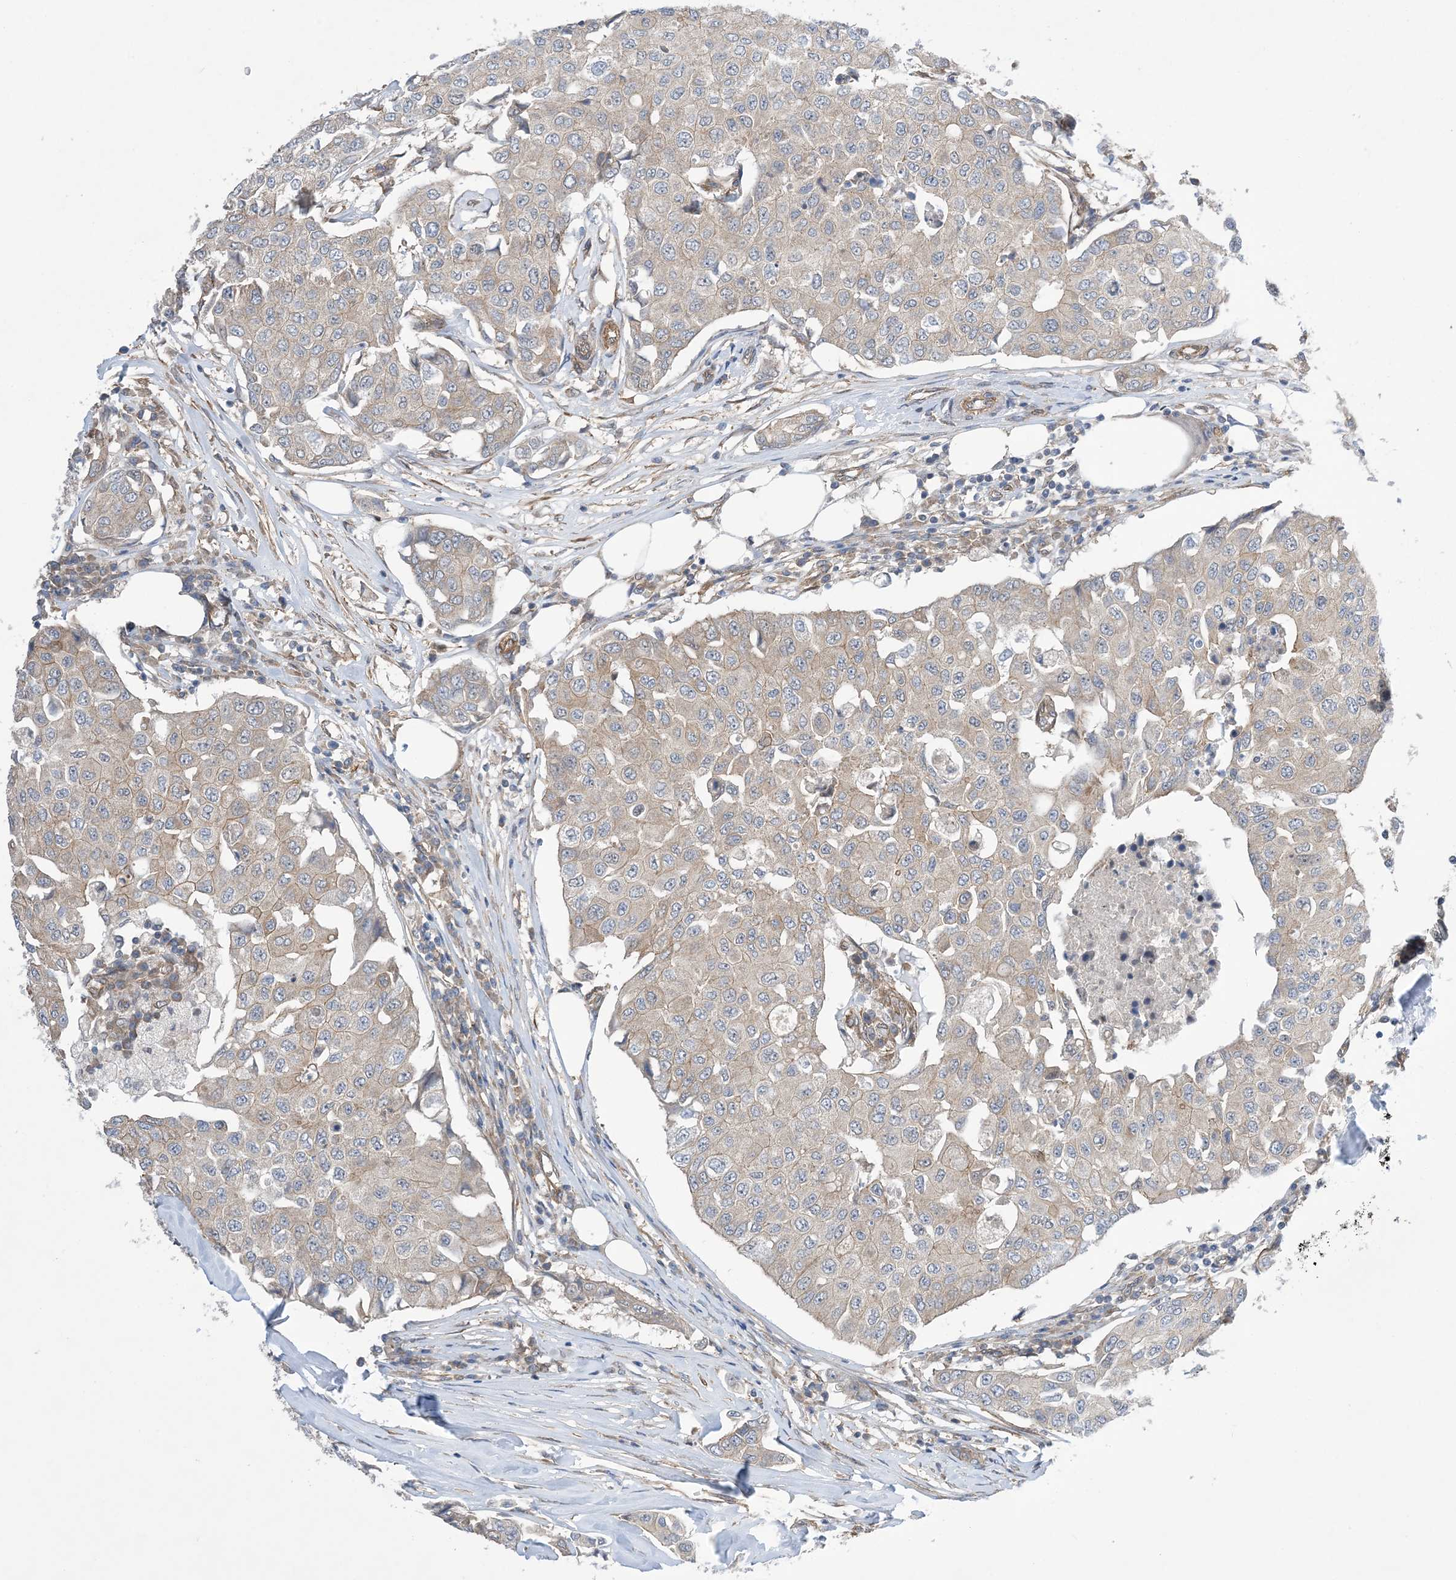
{"staining": {"intensity": "weak", "quantity": "25%-75%", "location": "cytoplasmic/membranous"}, "tissue": "breast cancer", "cell_type": "Tumor cells", "image_type": "cancer", "snomed": [{"axis": "morphology", "description": "Duct carcinoma"}, {"axis": "topography", "description": "Breast"}], "caption": "About 25%-75% of tumor cells in human breast cancer (invasive ductal carcinoma) demonstrate weak cytoplasmic/membranous protein staining as visualized by brown immunohistochemical staining.", "gene": "EHBP1", "patient": {"sex": "female", "age": 80}}